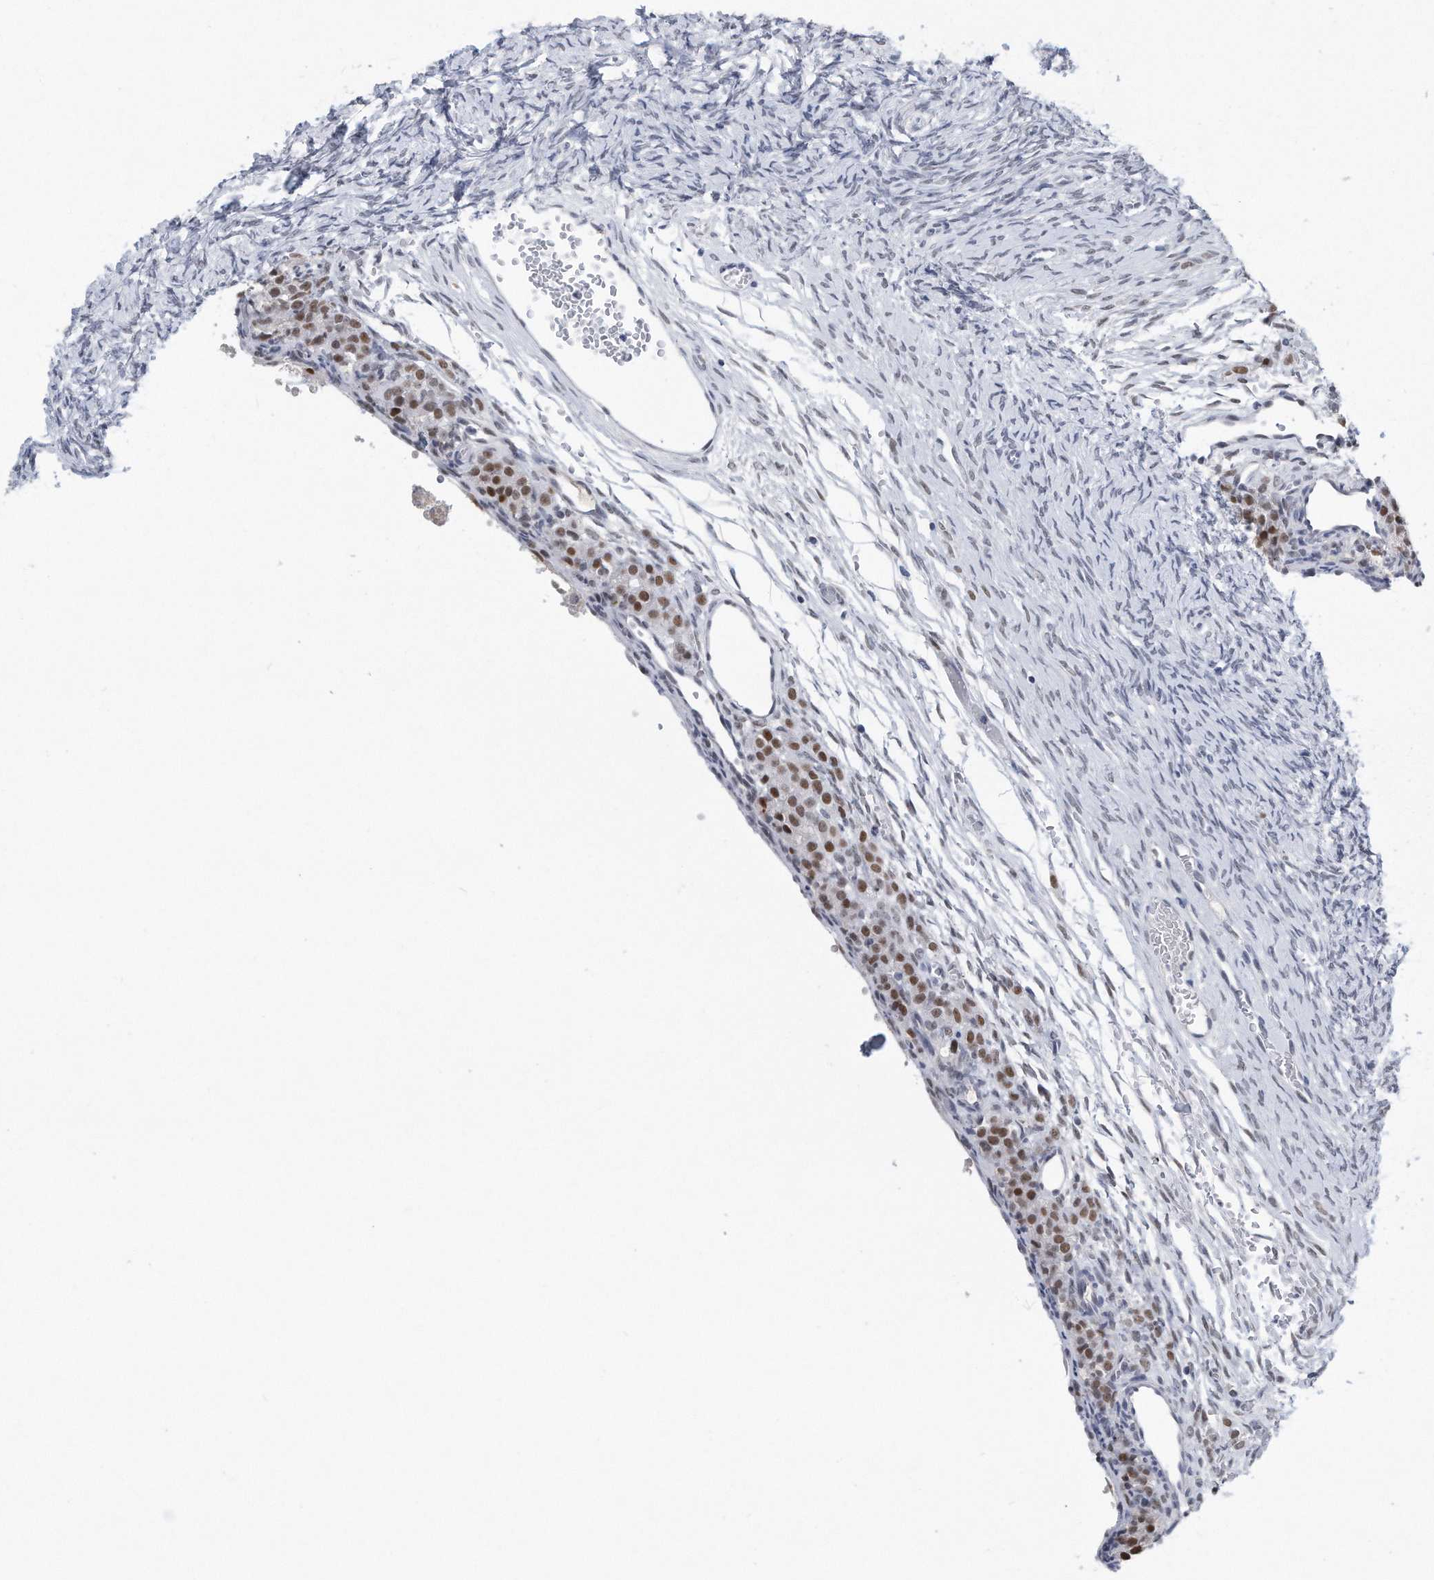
{"staining": {"intensity": "negative", "quantity": "none", "location": "none"}, "tissue": "ovary", "cell_type": "Ovarian stroma cells", "image_type": "normal", "snomed": [{"axis": "morphology", "description": "Adenocarcinoma, NOS"}, {"axis": "topography", "description": "Endometrium"}], "caption": "Immunohistochemistry (IHC) photomicrograph of unremarkable human ovary stained for a protein (brown), which displays no positivity in ovarian stroma cells. (Stains: DAB immunohistochemistry (IHC) with hematoxylin counter stain, Microscopy: brightfield microscopy at high magnification).", "gene": "PCNA", "patient": {"sex": "female", "age": 32}}